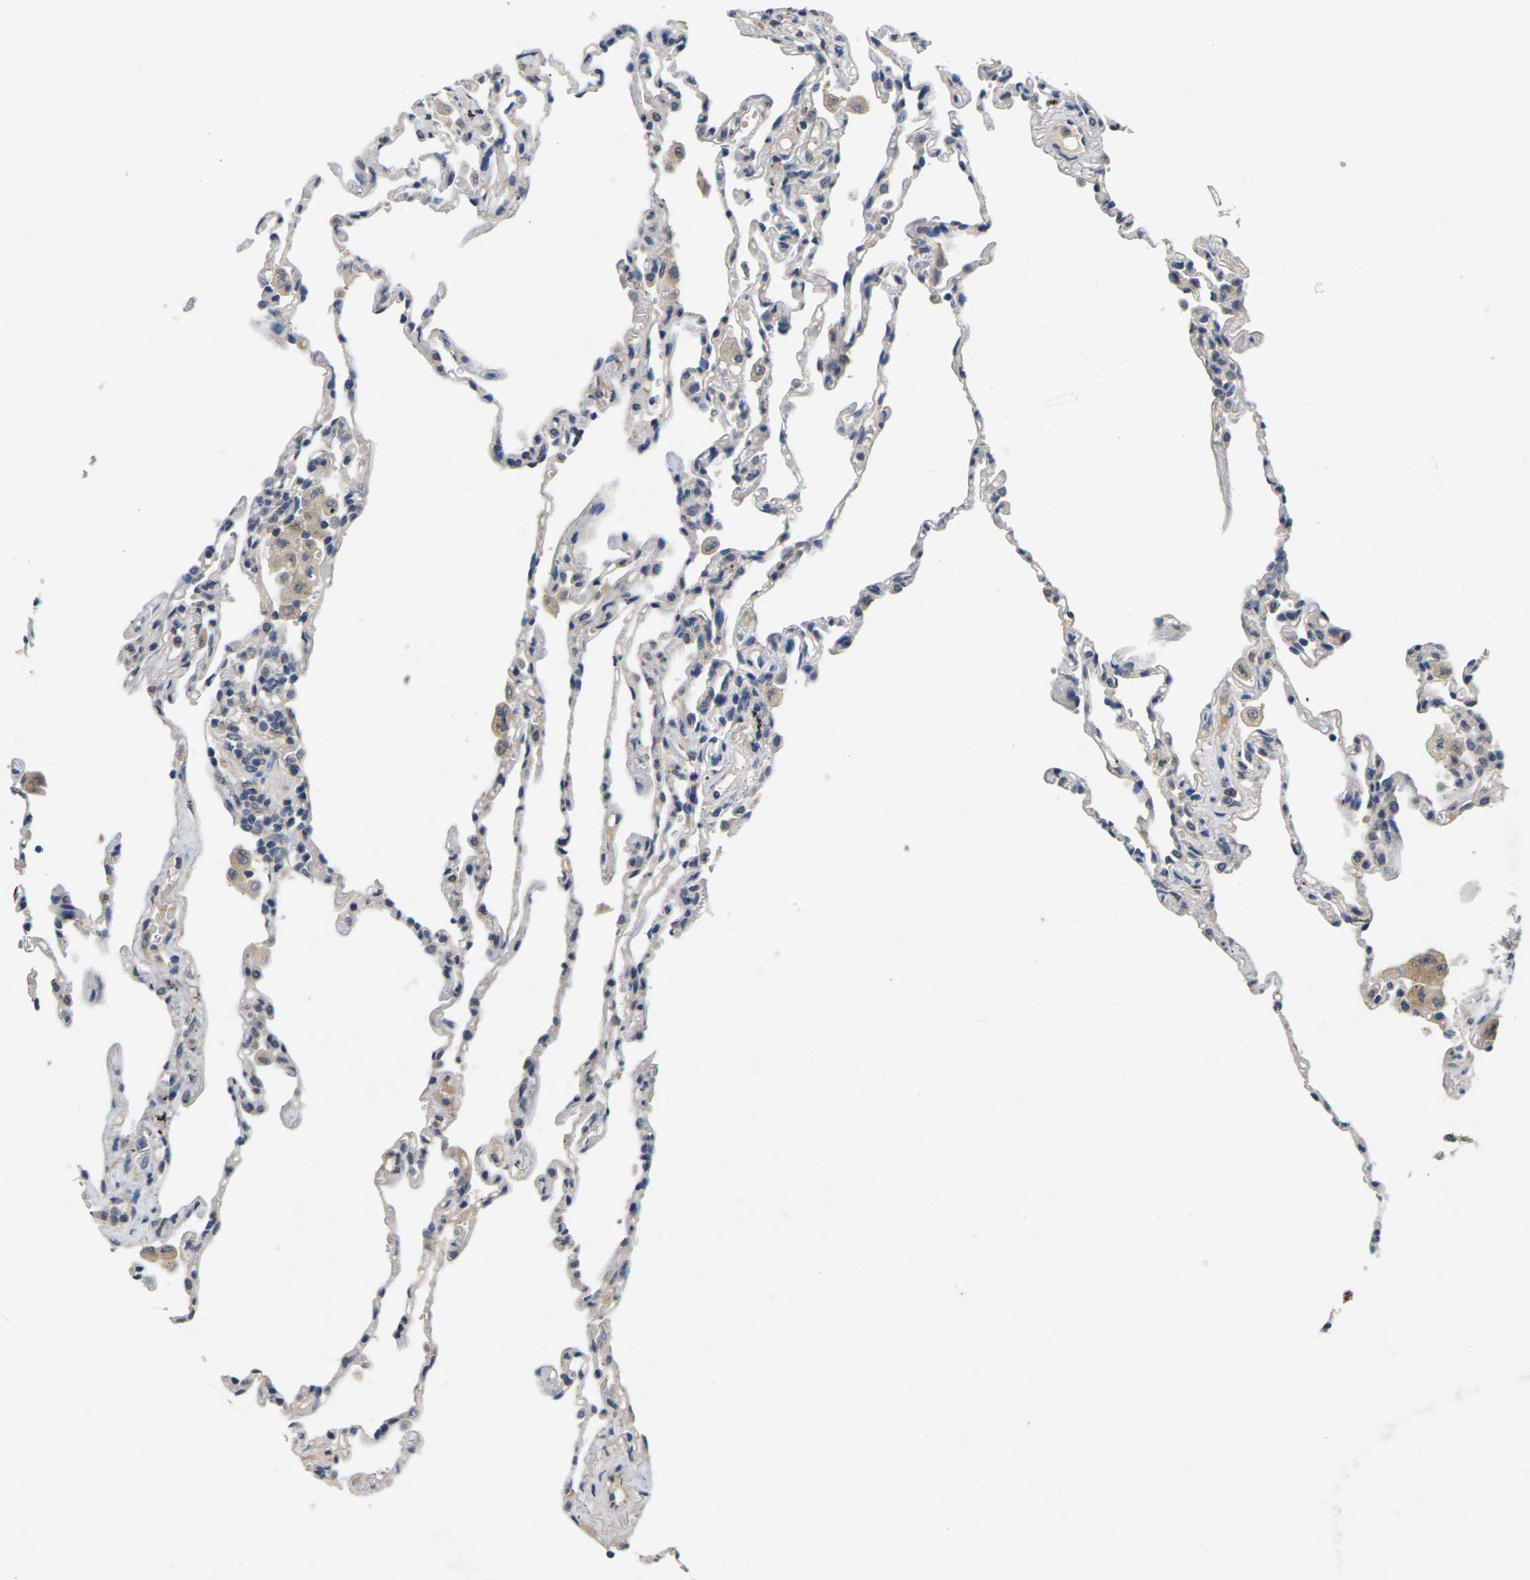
{"staining": {"intensity": "weak", "quantity": "<25%", "location": "cytoplasmic/membranous"}, "tissue": "lung", "cell_type": "Alveolar cells", "image_type": "normal", "snomed": [{"axis": "morphology", "description": "Normal tissue, NOS"}, {"axis": "topography", "description": "Lung"}], "caption": "DAB immunohistochemical staining of unremarkable human lung shows no significant expression in alveolar cells.", "gene": "SLC2A2", "patient": {"sex": "male", "age": 59}}